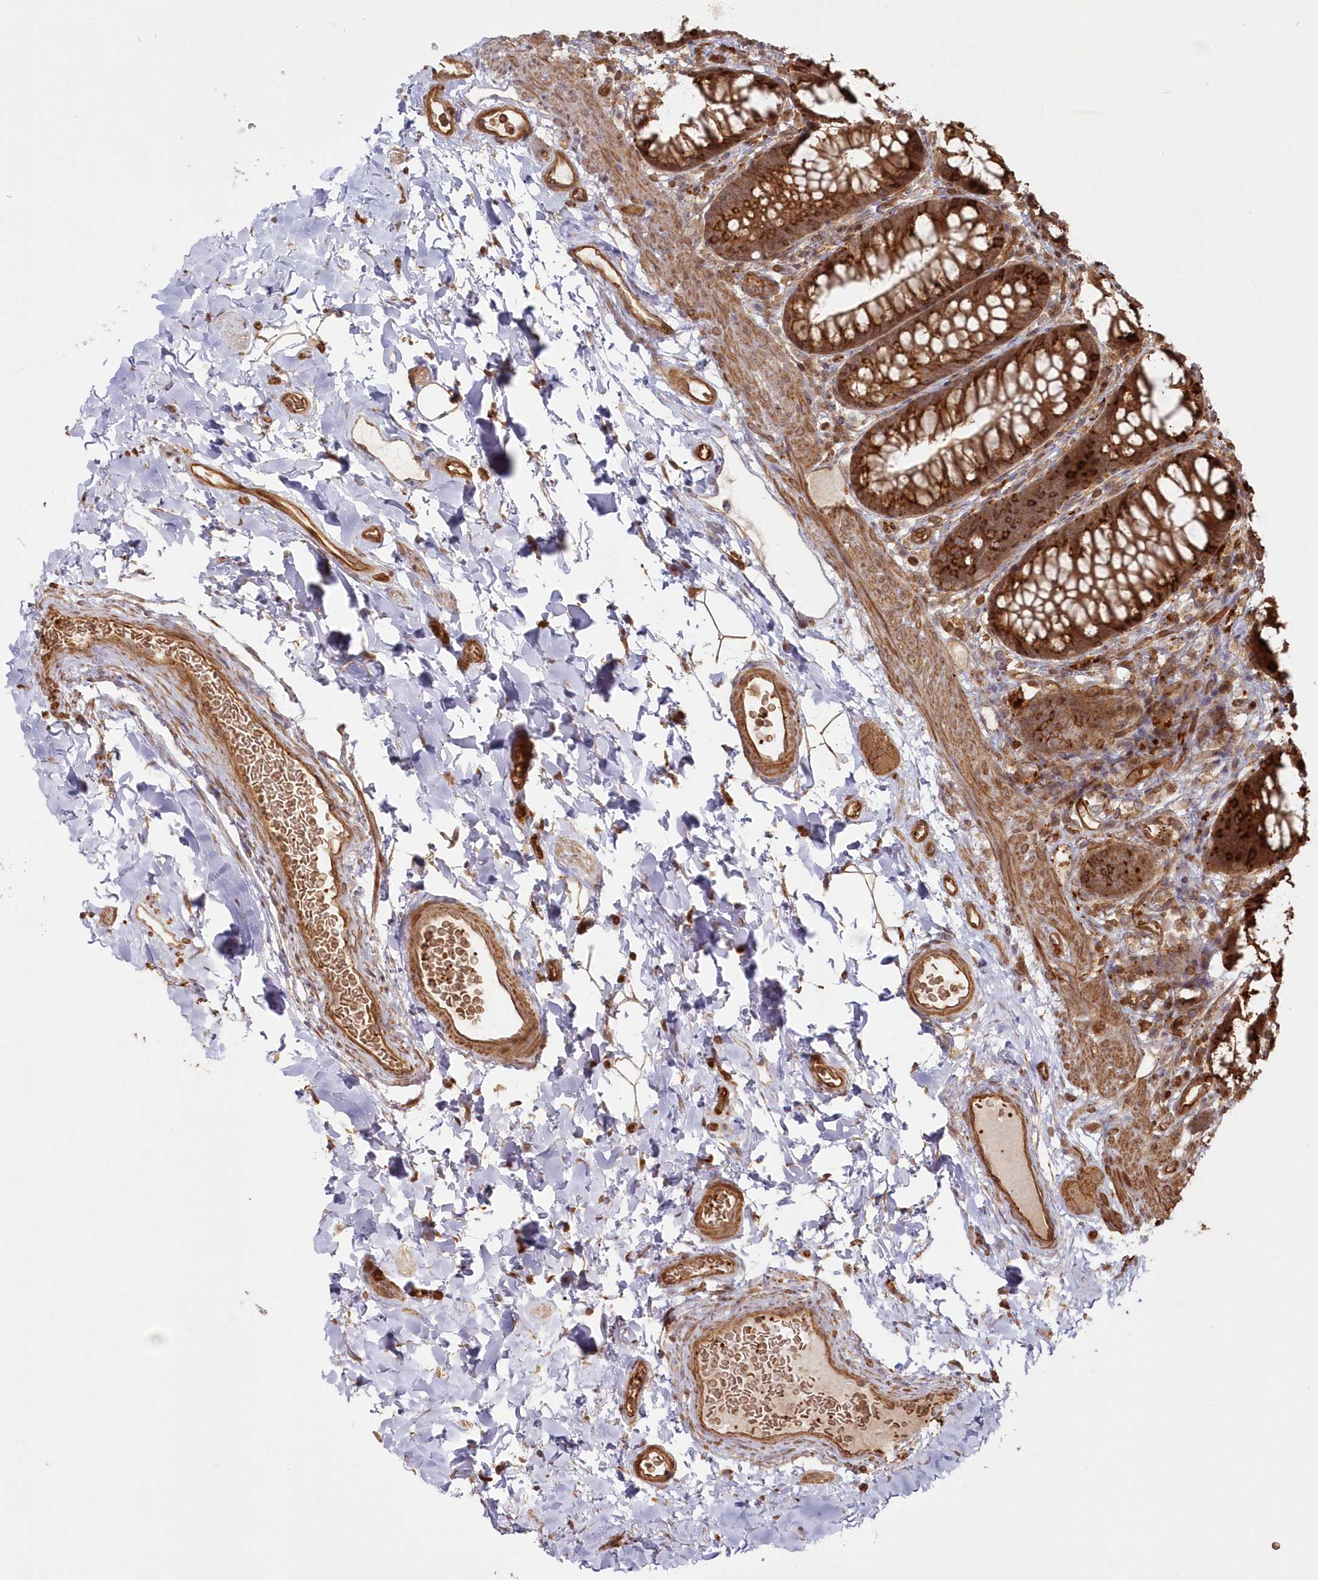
{"staining": {"intensity": "moderate", "quantity": ">75%", "location": "cytoplasmic/membranous"}, "tissue": "colon", "cell_type": "Endothelial cells", "image_type": "normal", "snomed": [{"axis": "morphology", "description": "Normal tissue, NOS"}, {"axis": "topography", "description": "Colon"}], "caption": "This photomicrograph displays immunohistochemistry staining of normal human colon, with medium moderate cytoplasmic/membranous expression in about >75% of endothelial cells.", "gene": "RGCC", "patient": {"sex": "female", "age": 62}}